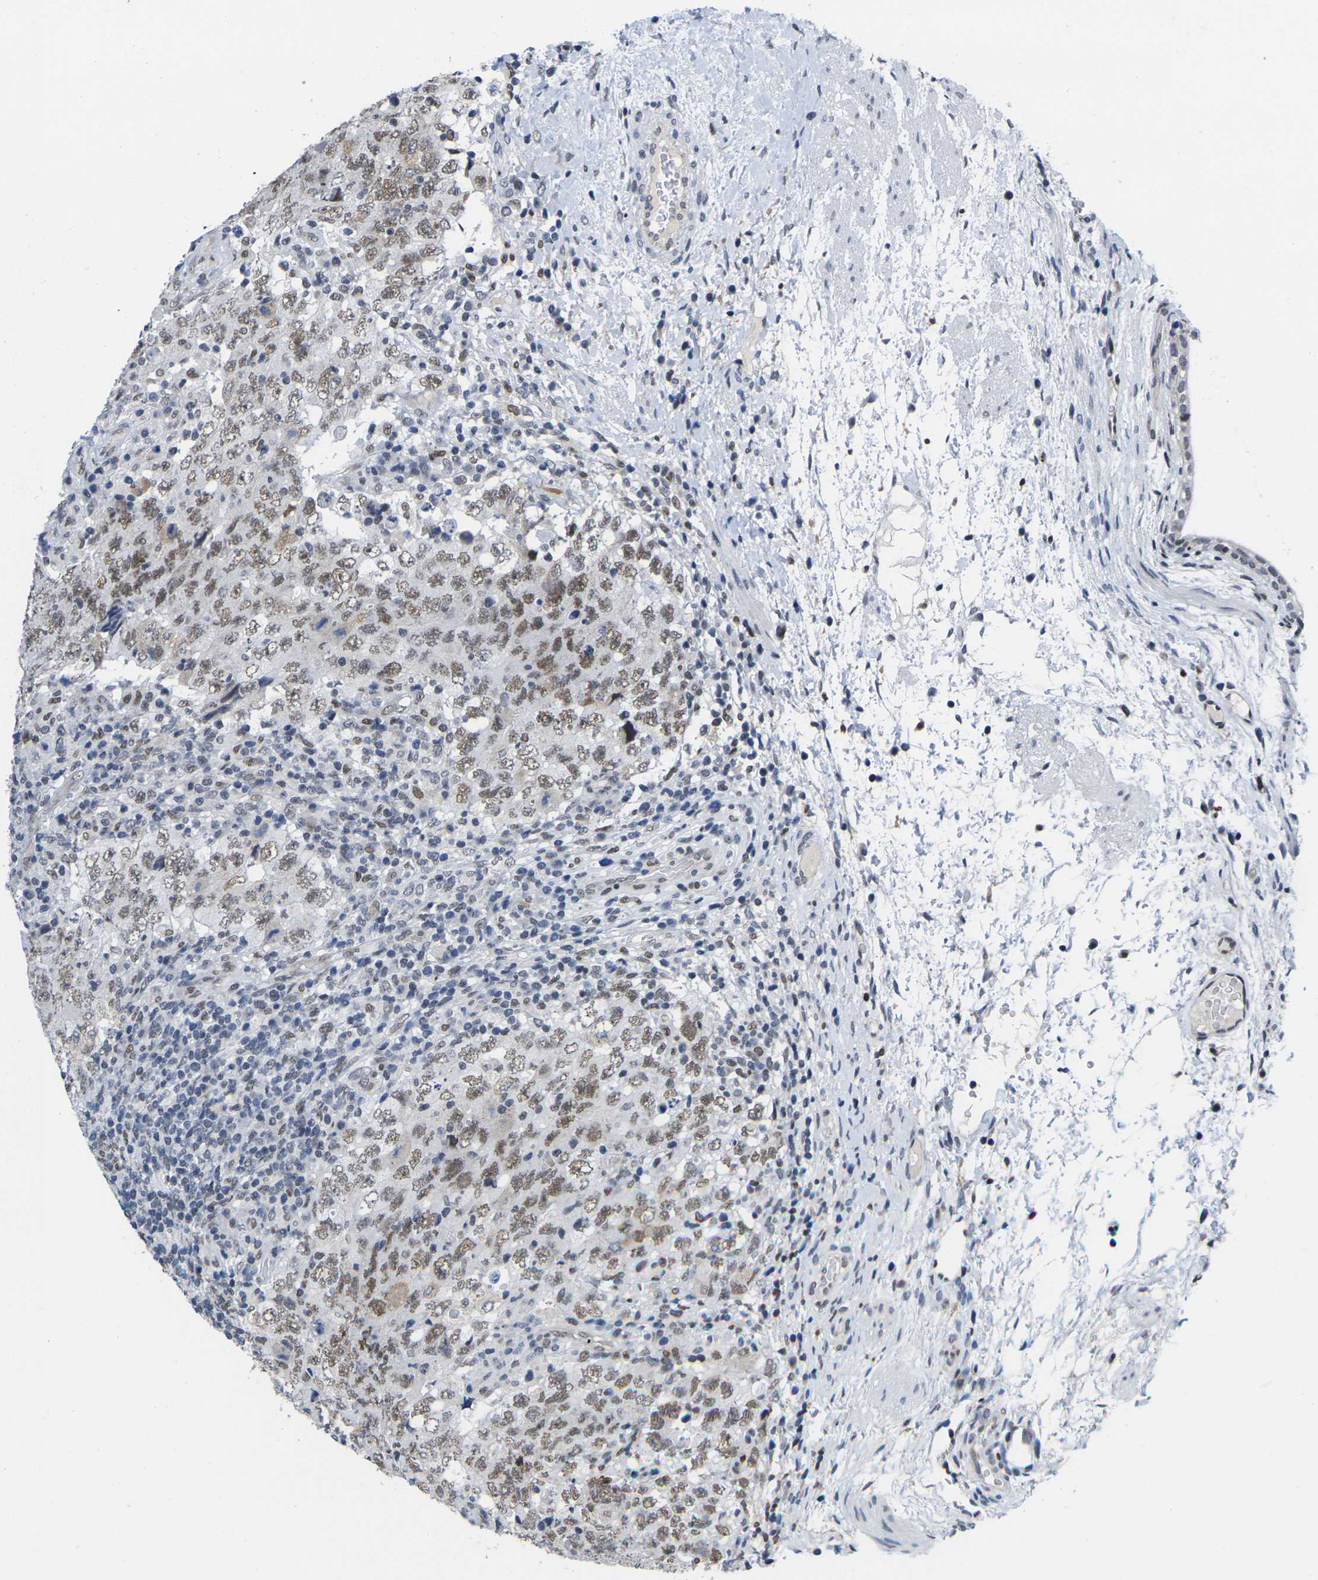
{"staining": {"intensity": "moderate", "quantity": ">75%", "location": "nuclear"}, "tissue": "testis cancer", "cell_type": "Tumor cells", "image_type": "cancer", "snomed": [{"axis": "morphology", "description": "Carcinoma, Embryonal, NOS"}, {"axis": "topography", "description": "Testis"}], "caption": "Moderate nuclear staining for a protein is present in approximately >75% of tumor cells of testis cancer (embryonal carcinoma) using IHC.", "gene": "RBM7", "patient": {"sex": "male", "age": 26}}